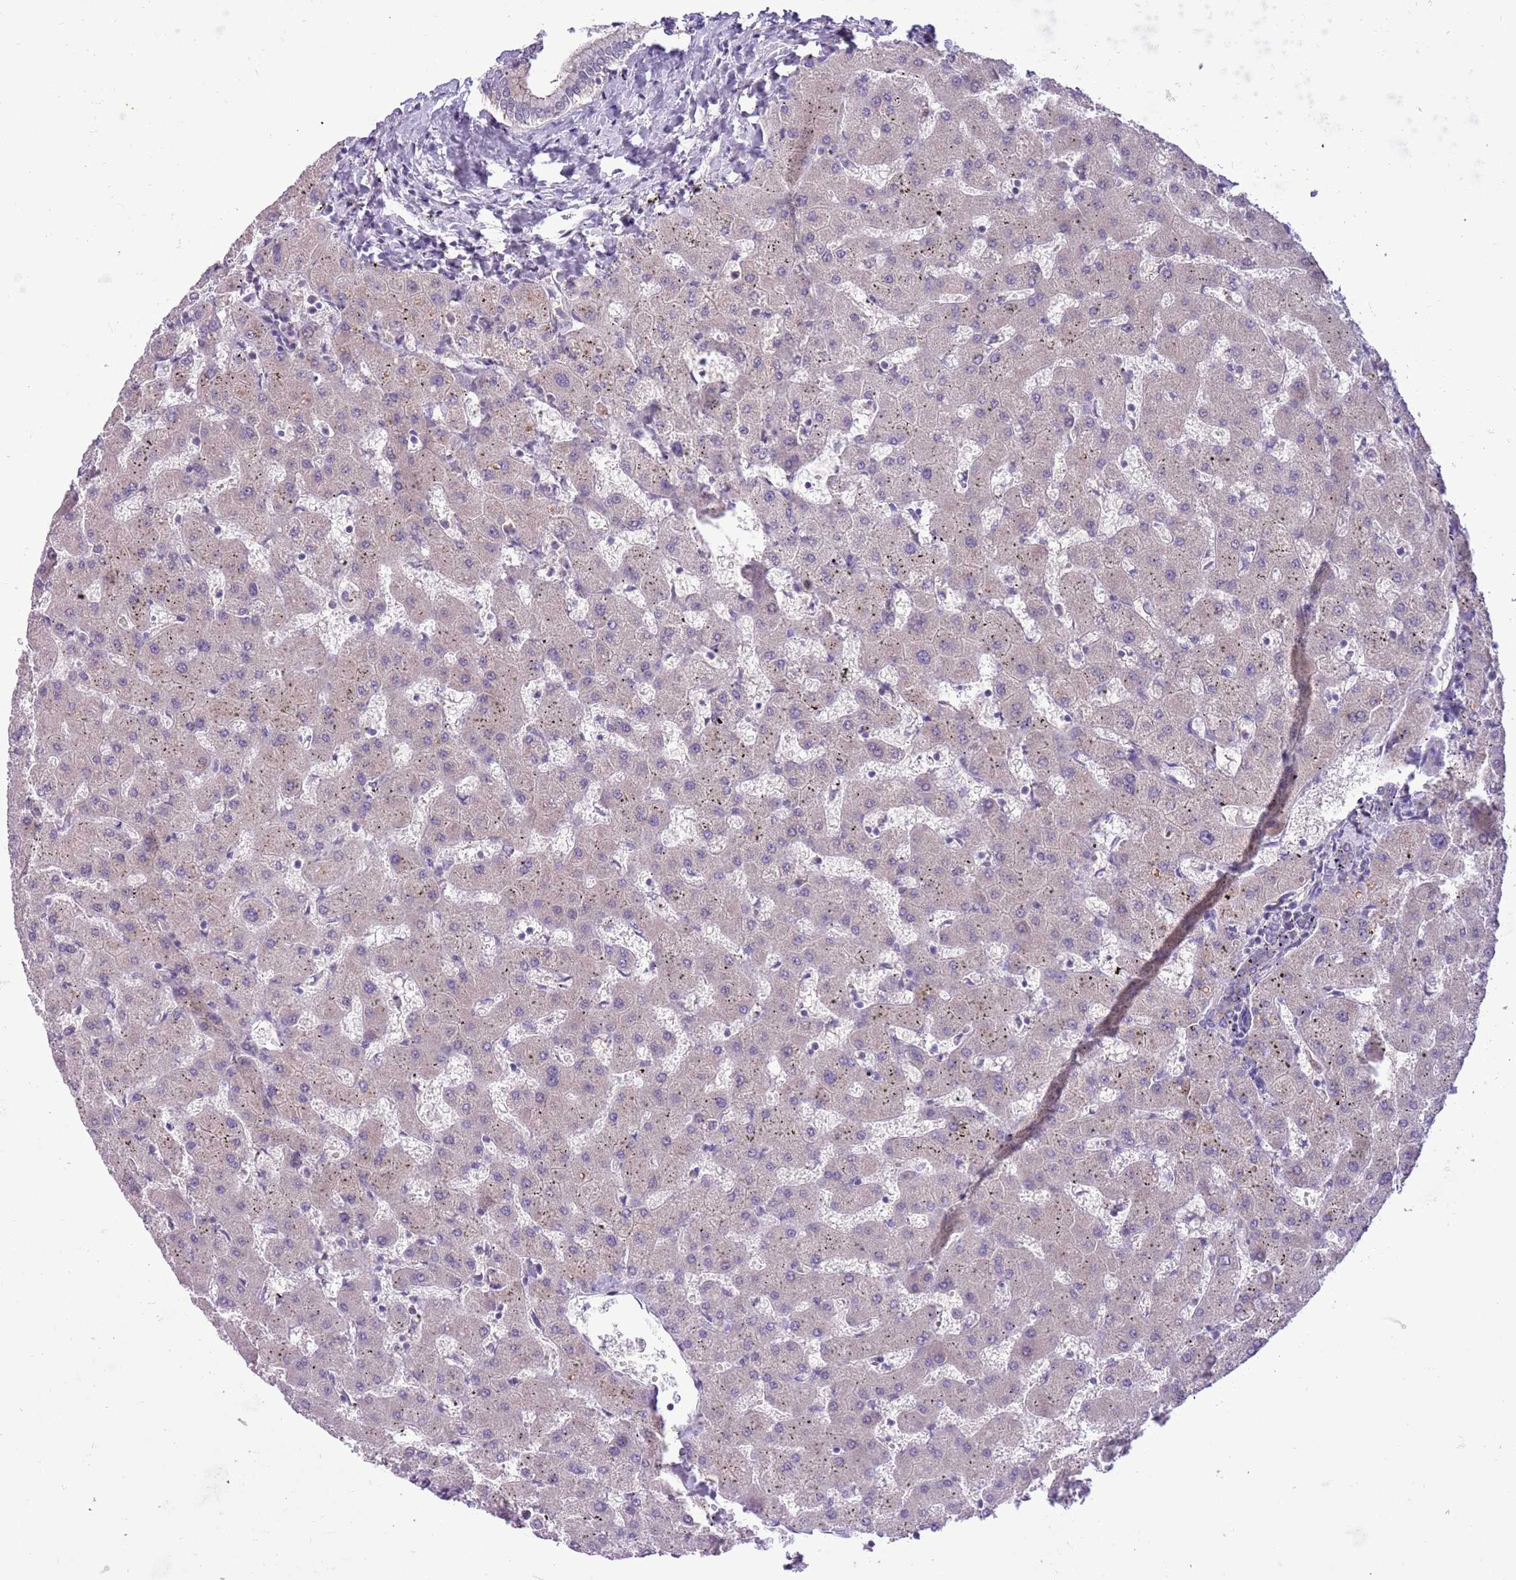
{"staining": {"intensity": "negative", "quantity": "none", "location": "none"}, "tissue": "liver", "cell_type": "Cholangiocytes", "image_type": "normal", "snomed": [{"axis": "morphology", "description": "Normal tissue, NOS"}, {"axis": "topography", "description": "Liver"}], "caption": "This histopathology image is of normal liver stained with immunohistochemistry (IHC) to label a protein in brown with the nuclei are counter-stained blue. There is no expression in cholangiocytes. Nuclei are stained in blue.", "gene": "SHROOM3", "patient": {"sex": "female", "age": 63}}